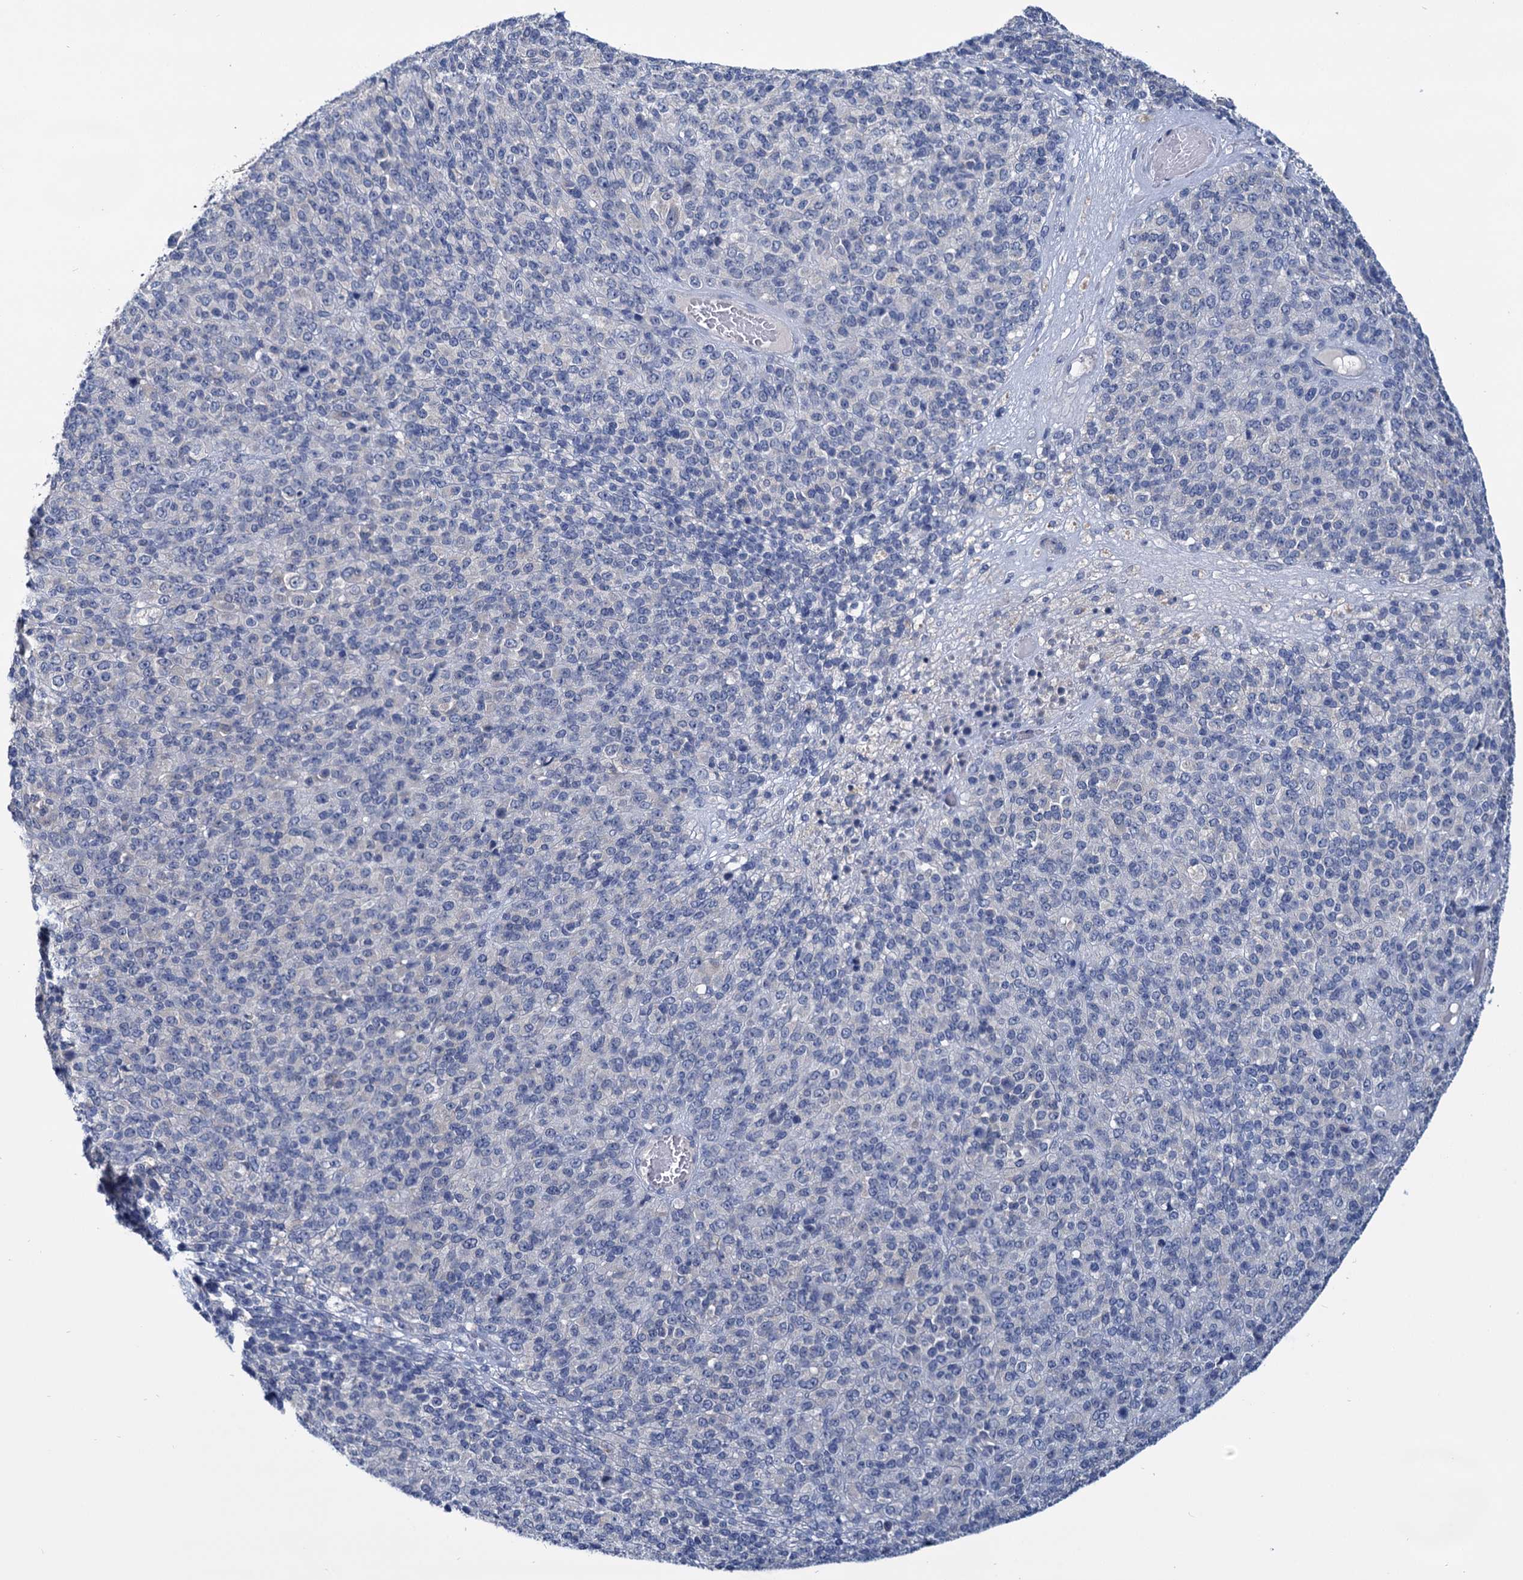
{"staining": {"intensity": "moderate", "quantity": "<25%", "location": "cytoplasmic/membranous"}, "tissue": "melanoma", "cell_type": "Tumor cells", "image_type": "cancer", "snomed": [{"axis": "morphology", "description": "Malignant melanoma, Metastatic site"}, {"axis": "topography", "description": "Brain"}], "caption": "IHC of human malignant melanoma (metastatic site) reveals low levels of moderate cytoplasmic/membranous staining in about <25% of tumor cells. Nuclei are stained in blue.", "gene": "ANKRD42", "patient": {"sex": "female", "age": 56}}